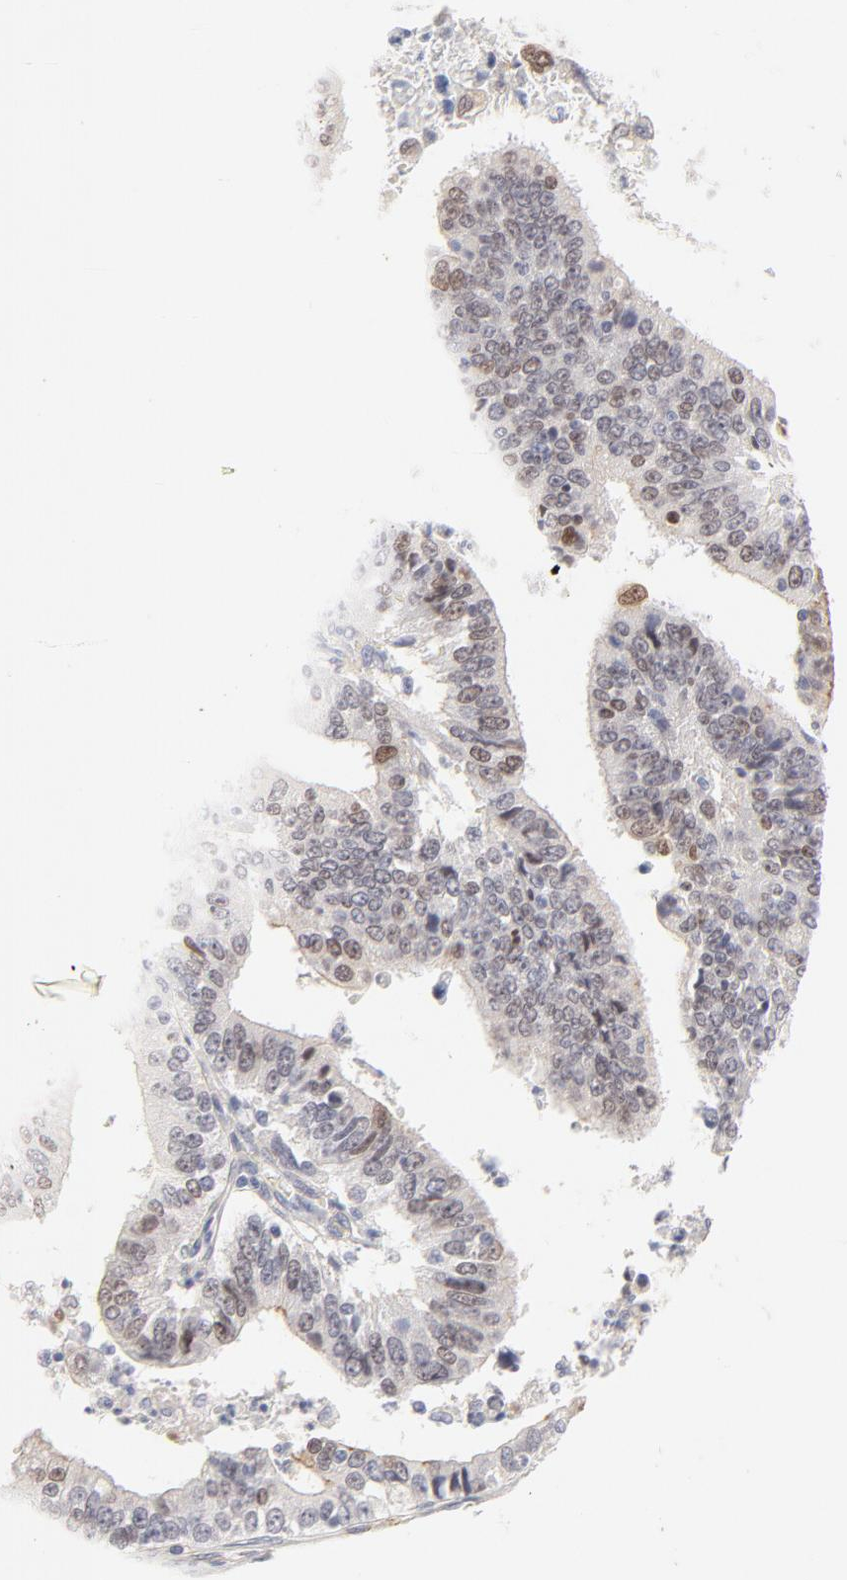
{"staining": {"intensity": "weak", "quantity": "25%-75%", "location": "nuclear"}, "tissue": "stomach cancer", "cell_type": "Tumor cells", "image_type": "cancer", "snomed": [{"axis": "morphology", "description": "Adenocarcinoma, NOS"}, {"axis": "topography", "description": "Stomach, upper"}], "caption": "The immunohistochemical stain labels weak nuclear expression in tumor cells of stomach cancer tissue.", "gene": "ELF3", "patient": {"sex": "female", "age": 50}}